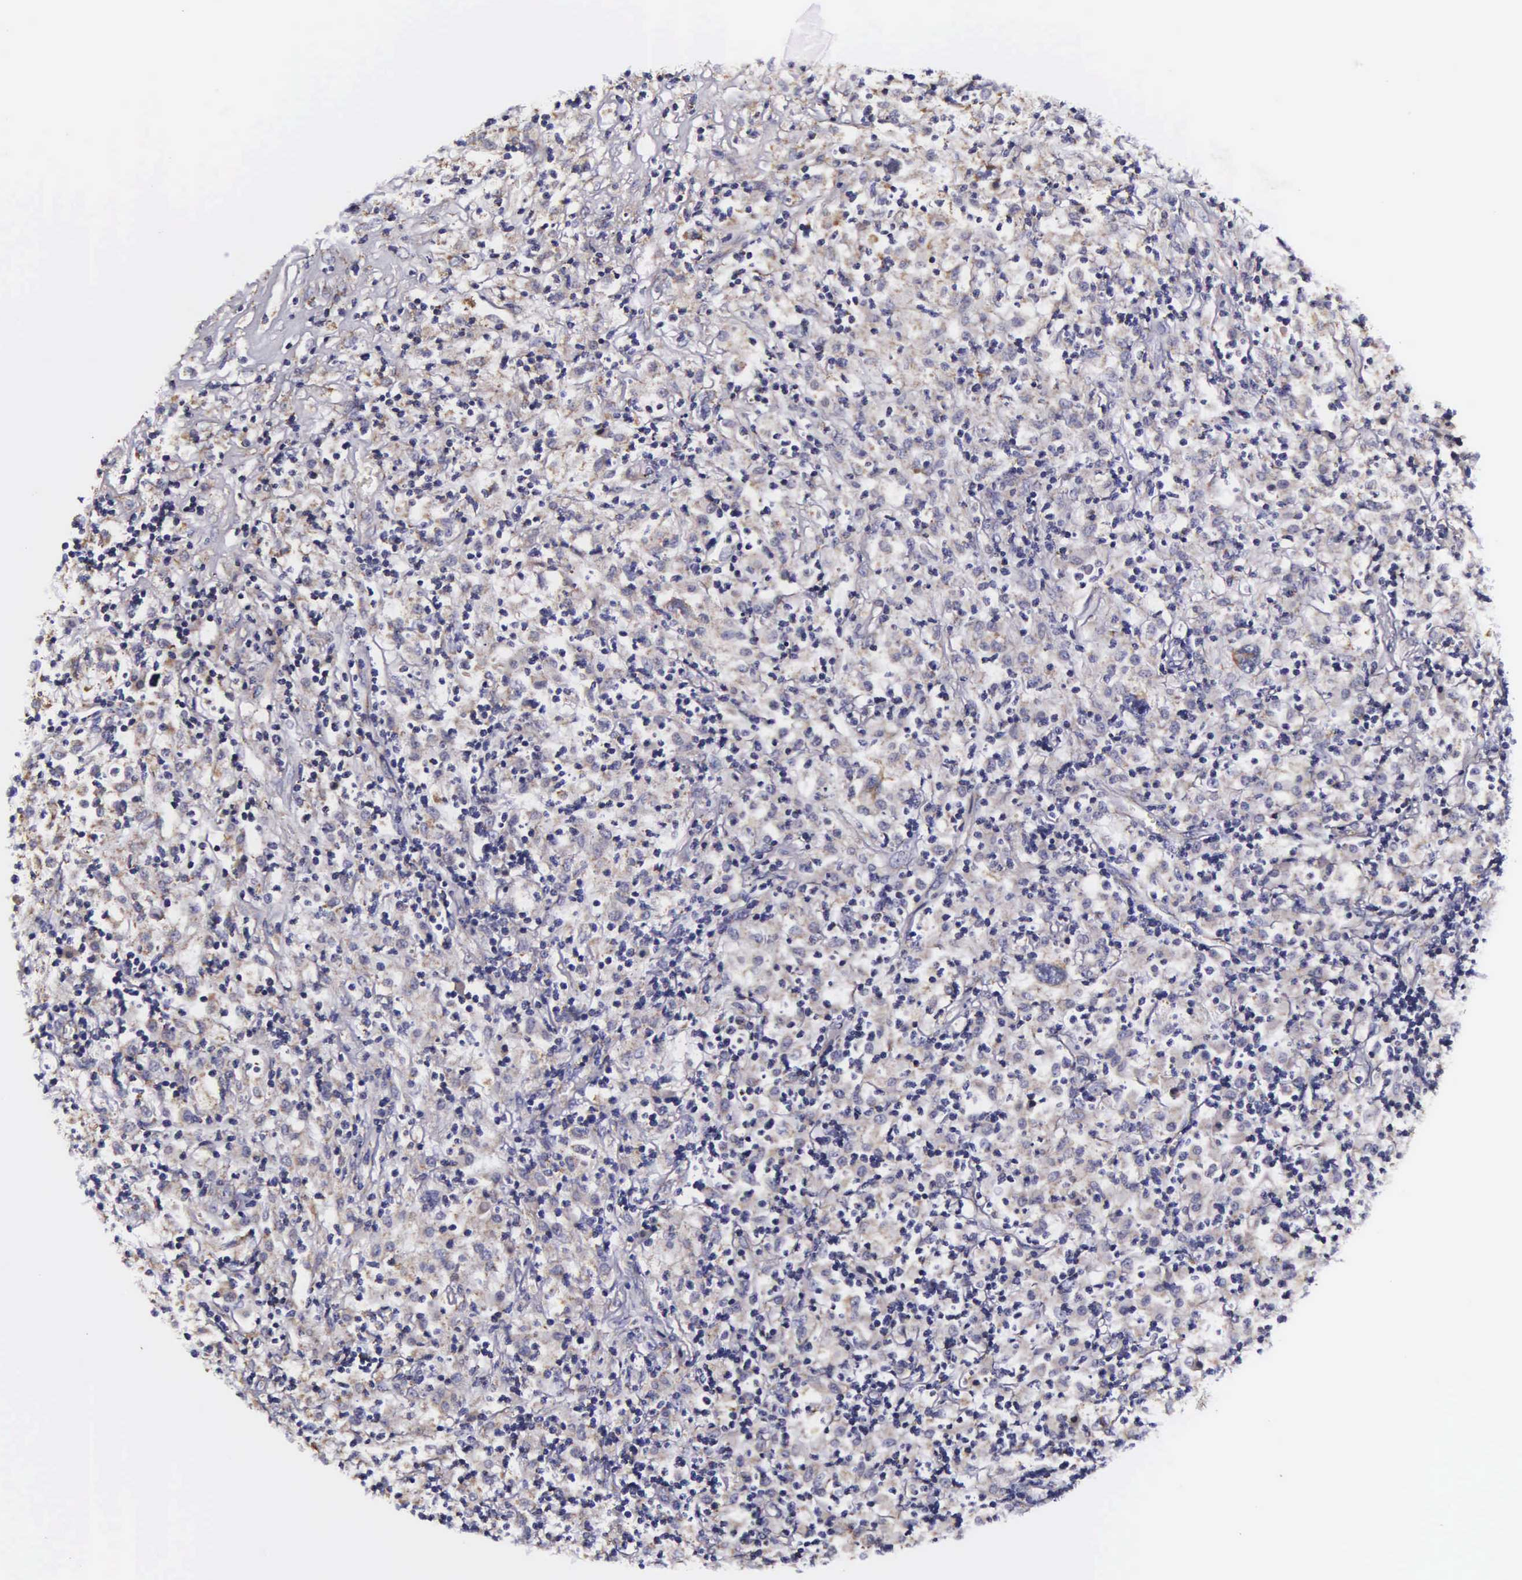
{"staining": {"intensity": "negative", "quantity": "none", "location": "none"}, "tissue": "lymphoma", "cell_type": "Tumor cells", "image_type": "cancer", "snomed": [{"axis": "morphology", "description": "Hodgkin's disease, NOS"}, {"axis": "topography", "description": "Lymph node"}], "caption": "Immunohistochemistry (IHC) micrograph of neoplastic tissue: Hodgkin's disease stained with DAB (3,3'-diaminobenzidine) reveals no significant protein positivity in tumor cells.", "gene": "PSMA3", "patient": {"sex": "male", "age": 46}}